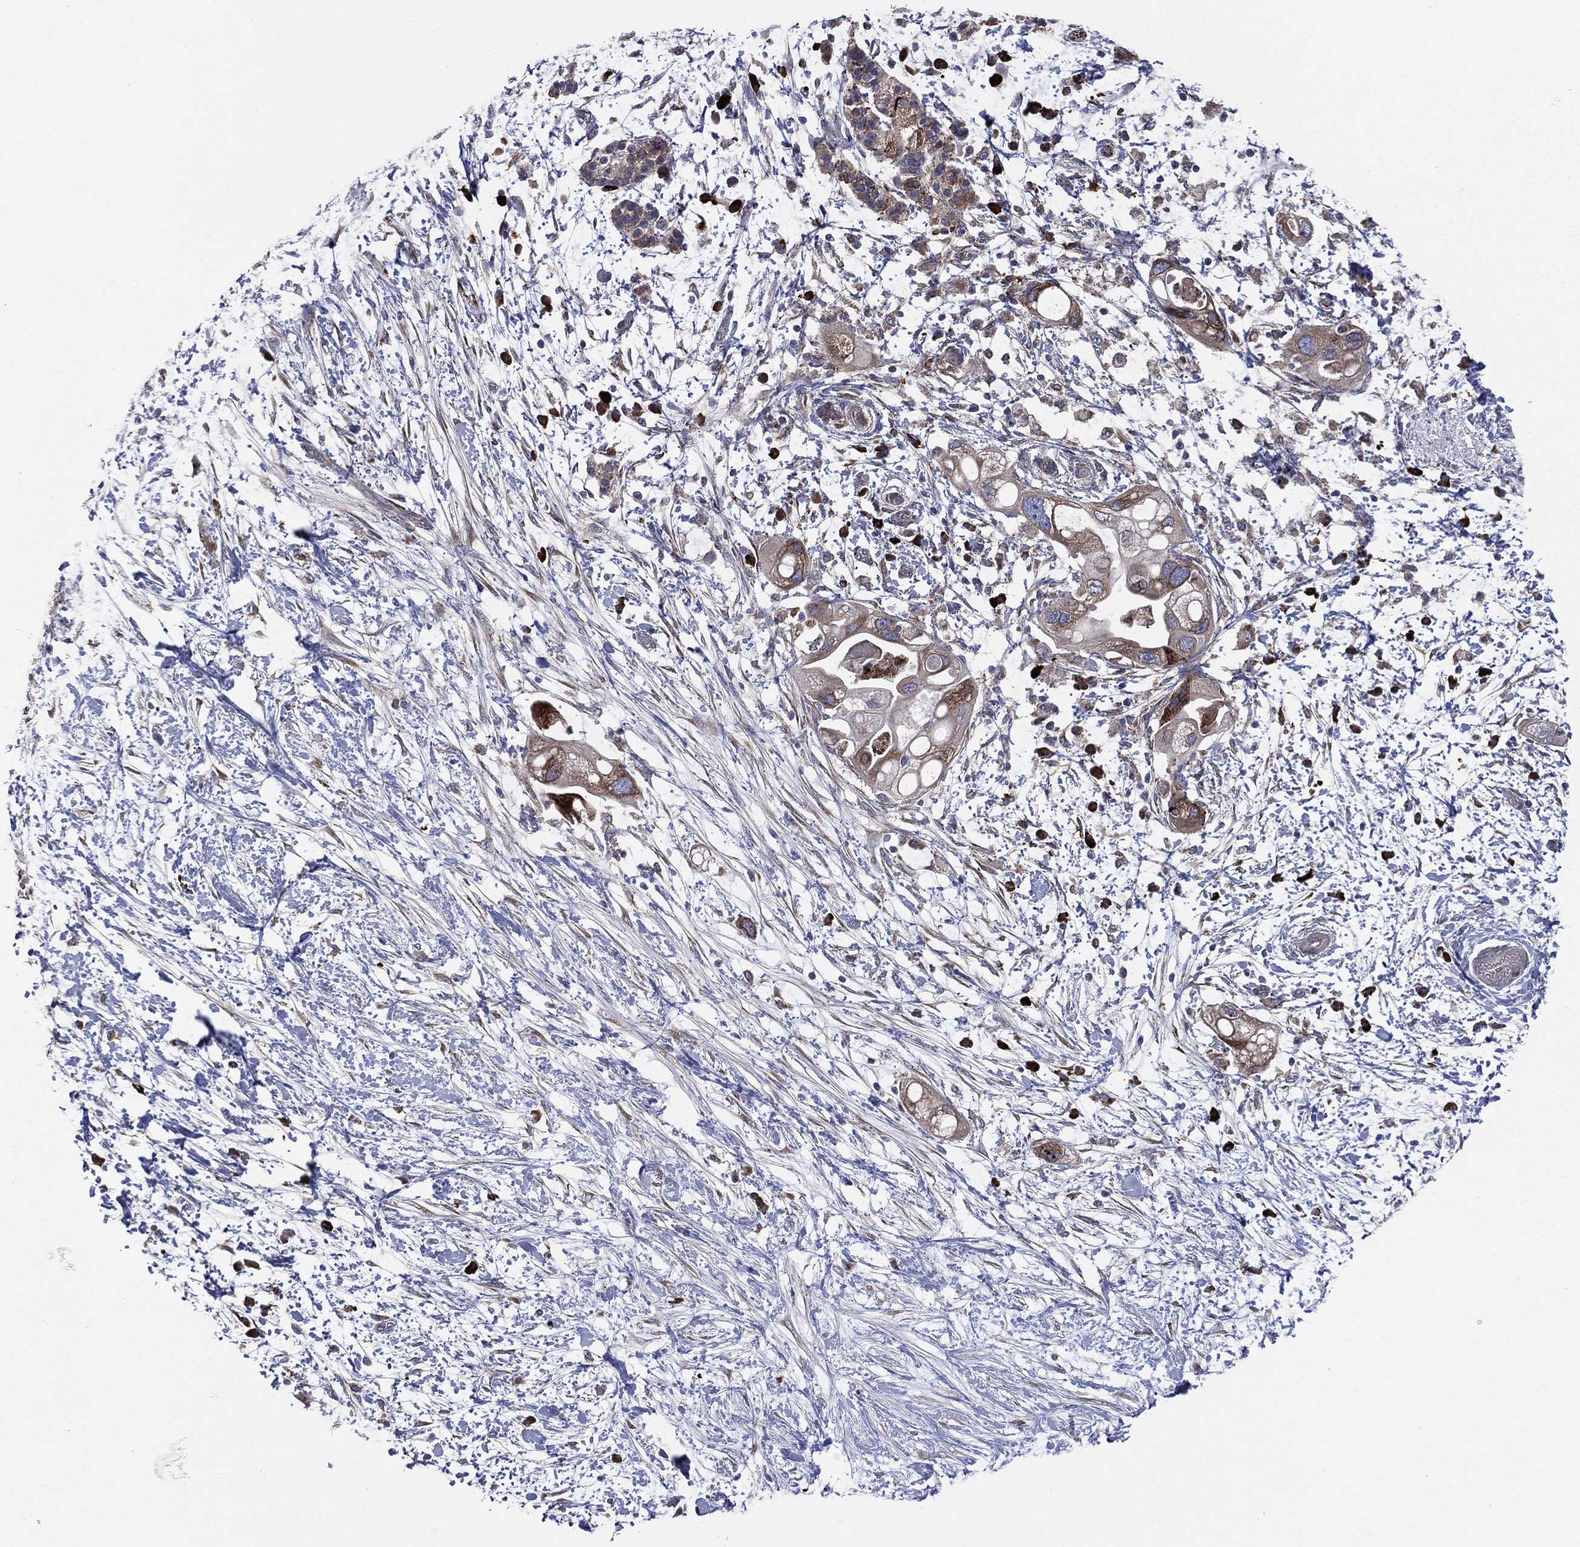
{"staining": {"intensity": "moderate", "quantity": ">75%", "location": "cytoplasmic/membranous"}, "tissue": "pancreatic cancer", "cell_type": "Tumor cells", "image_type": "cancer", "snomed": [{"axis": "morphology", "description": "Adenocarcinoma, NOS"}, {"axis": "topography", "description": "Pancreas"}], "caption": "An IHC photomicrograph of neoplastic tissue is shown. Protein staining in brown shows moderate cytoplasmic/membranous positivity in pancreatic adenocarcinoma within tumor cells.", "gene": "CCDC159", "patient": {"sex": "female", "age": 72}}